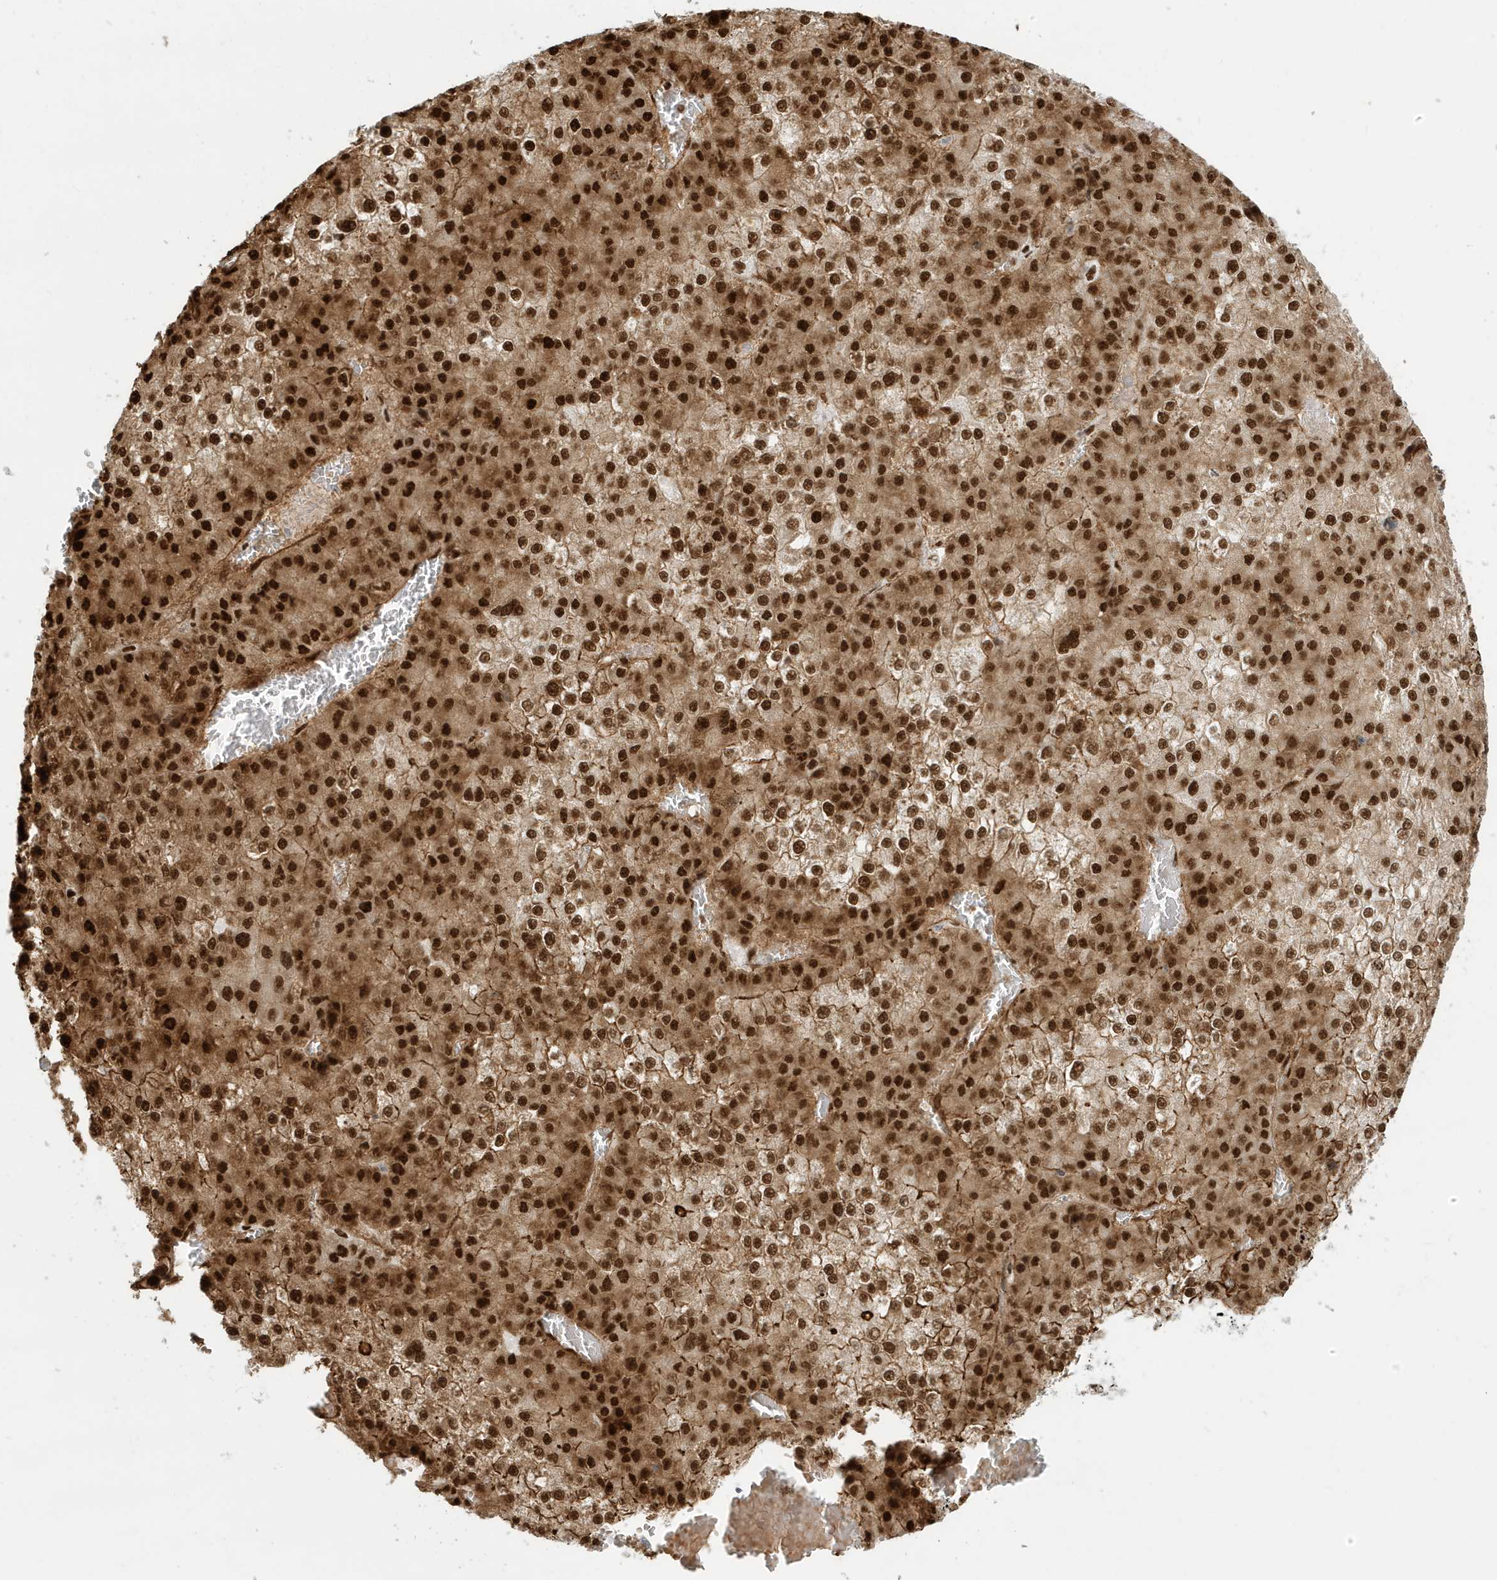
{"staining": {"intensity": "strong", "quantity": ">75%", "location": "cytoplasmic/membranous,nuclear"}, "tissue": "liver cancer", "cell_type": "Tumor cells", "image_type": "cancer", "snomed": [{"axis": "morphology", "description": "Carcinoma, Hepatocellular, NOS"}, {"axis": "topography", "description": "Liver"}], "caption": "Immunohistochemistry photomicrograph of liver cancer (hepatocellular carcinoma) stained for a protein (brown), which exhibits high levels of strong cytoplasmic/membranous and nuclear positivity in approximately >75% of tumor cells.", "gene": "CKS2", "patient": {"sex": "female", "age": 73}}